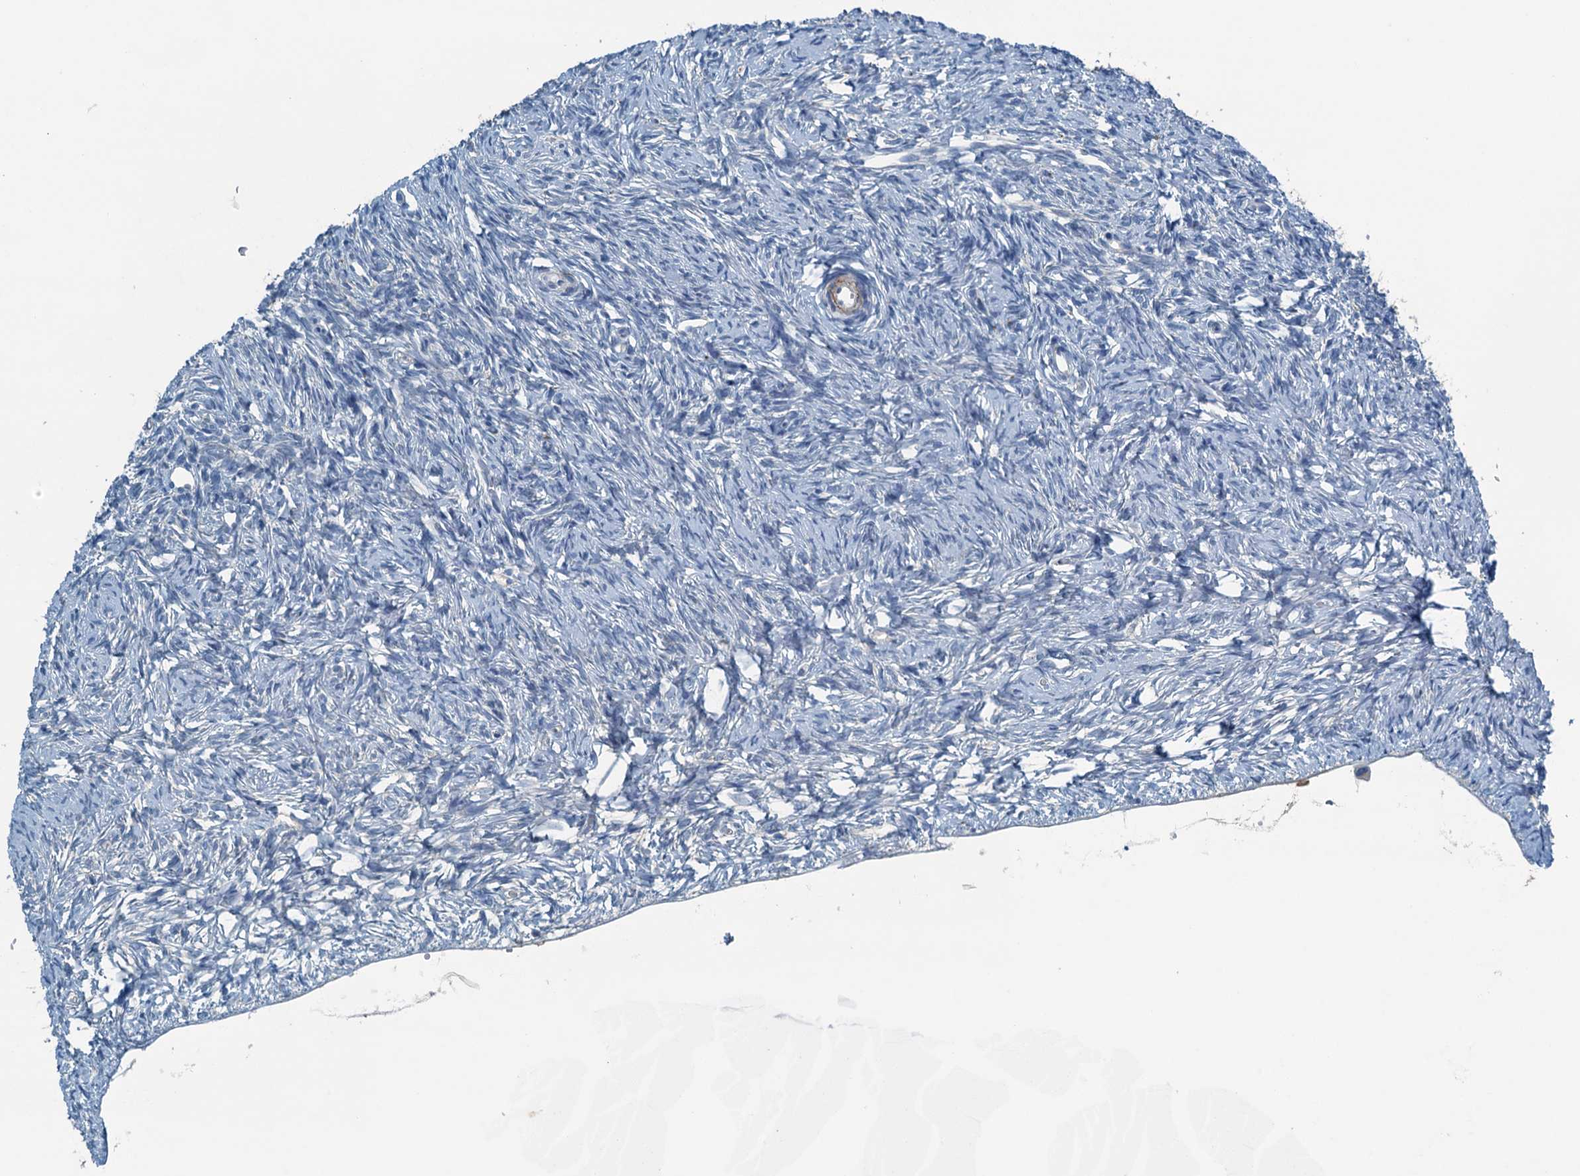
{"staining": {"intensity": "negative", "quantity": "none", "location": "none"}, "tissue": "ovary", "cell_type": "Ovarian stroma cells", "image_type": "normal", "snomed": [{"axis": "morphology", "description": "Normal tissue, NOS"}, {"axis": "topography", "description": "Ovary"}], "caption": "Protein analysis of unremarkable ovary exhibits no significant staining in ovarian stroma cells.", "gene": "CBLIF", "patient": {"sex": "female", "age": 51}}